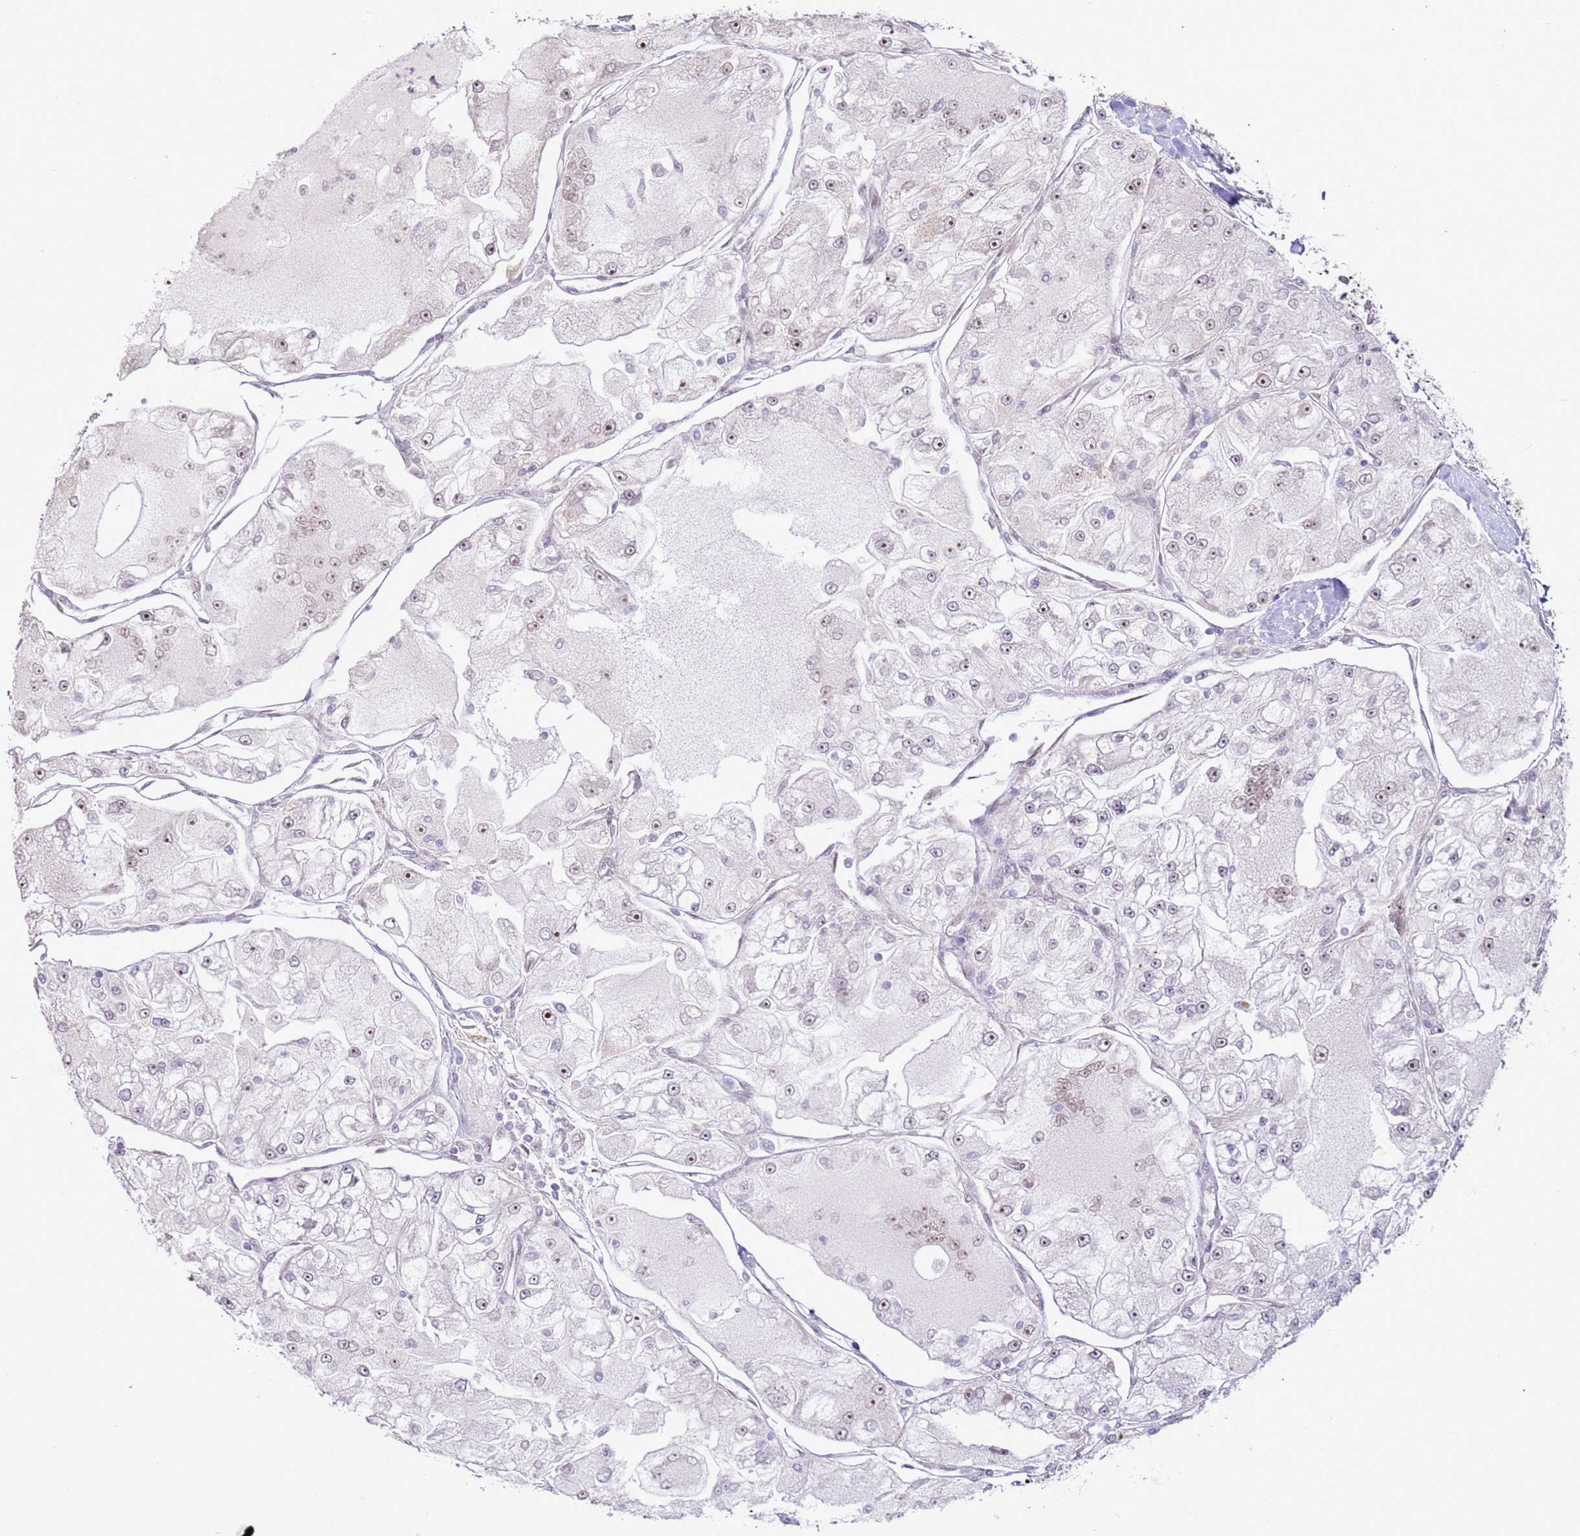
{"staining": {"intensity": "weak", "quantity": "25%-75%", "location": "nuclear"}, "tissue": "renal cancer", "cell_type": "Tumor cells", "image_type": "cancer", "snomed": [{"axis": "morphology", "description": "Adenocarcinoma, NOS"}, {"axis": "topography", "description": "Kidney"}], "caption": "Immunohistochemical staining of human renal adenocarcinoma demonstrates weak nuclear protein positivity in approximately 25%-75% of tumor cells.", "gene": "LGI4", "patient": {"sex": "female", "age": 72}}